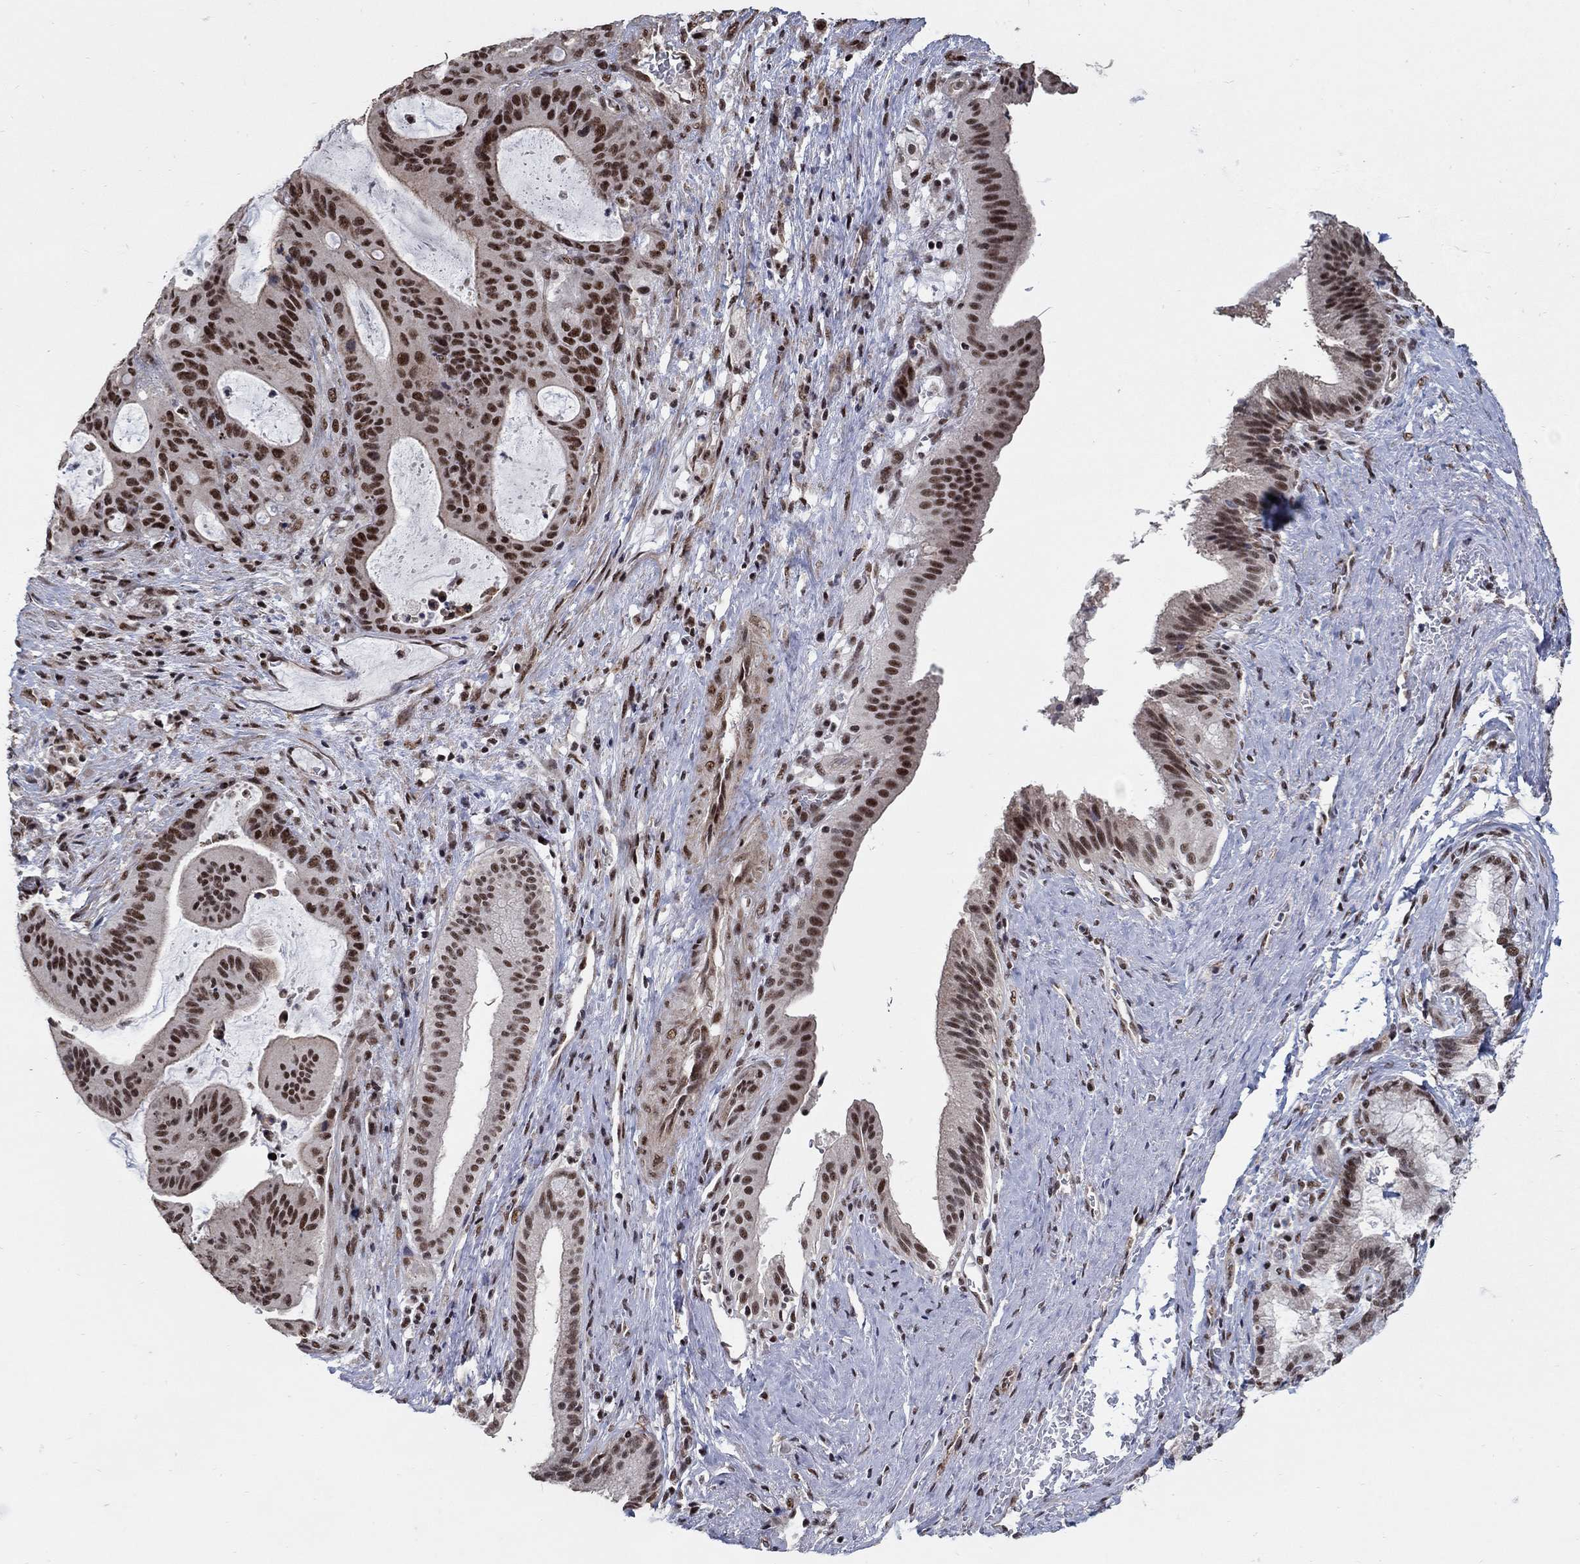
{"staining": {"intensity": "strong", "quantity": ">75%", "location": "nuclear"}, "tissue": "liver cancer", "cell_type": "Tumor cells", "image_type": "cancer", "snomed": [{"axis": "morphology", "description": "Cholangiocarcinoma"}, {"axis": "topography", "description": "Liver"}], "caption": "Immunohistochemical staining of human liver cancer (cholangiocarcinoma) exhibits strong nuclear protein positivity in approximately >75% of tumor cells. (DAB IHC with brightfield microscopy, high magnification).", "gene": "PNISR", "patient": {"sex": "female", "age": 73}}